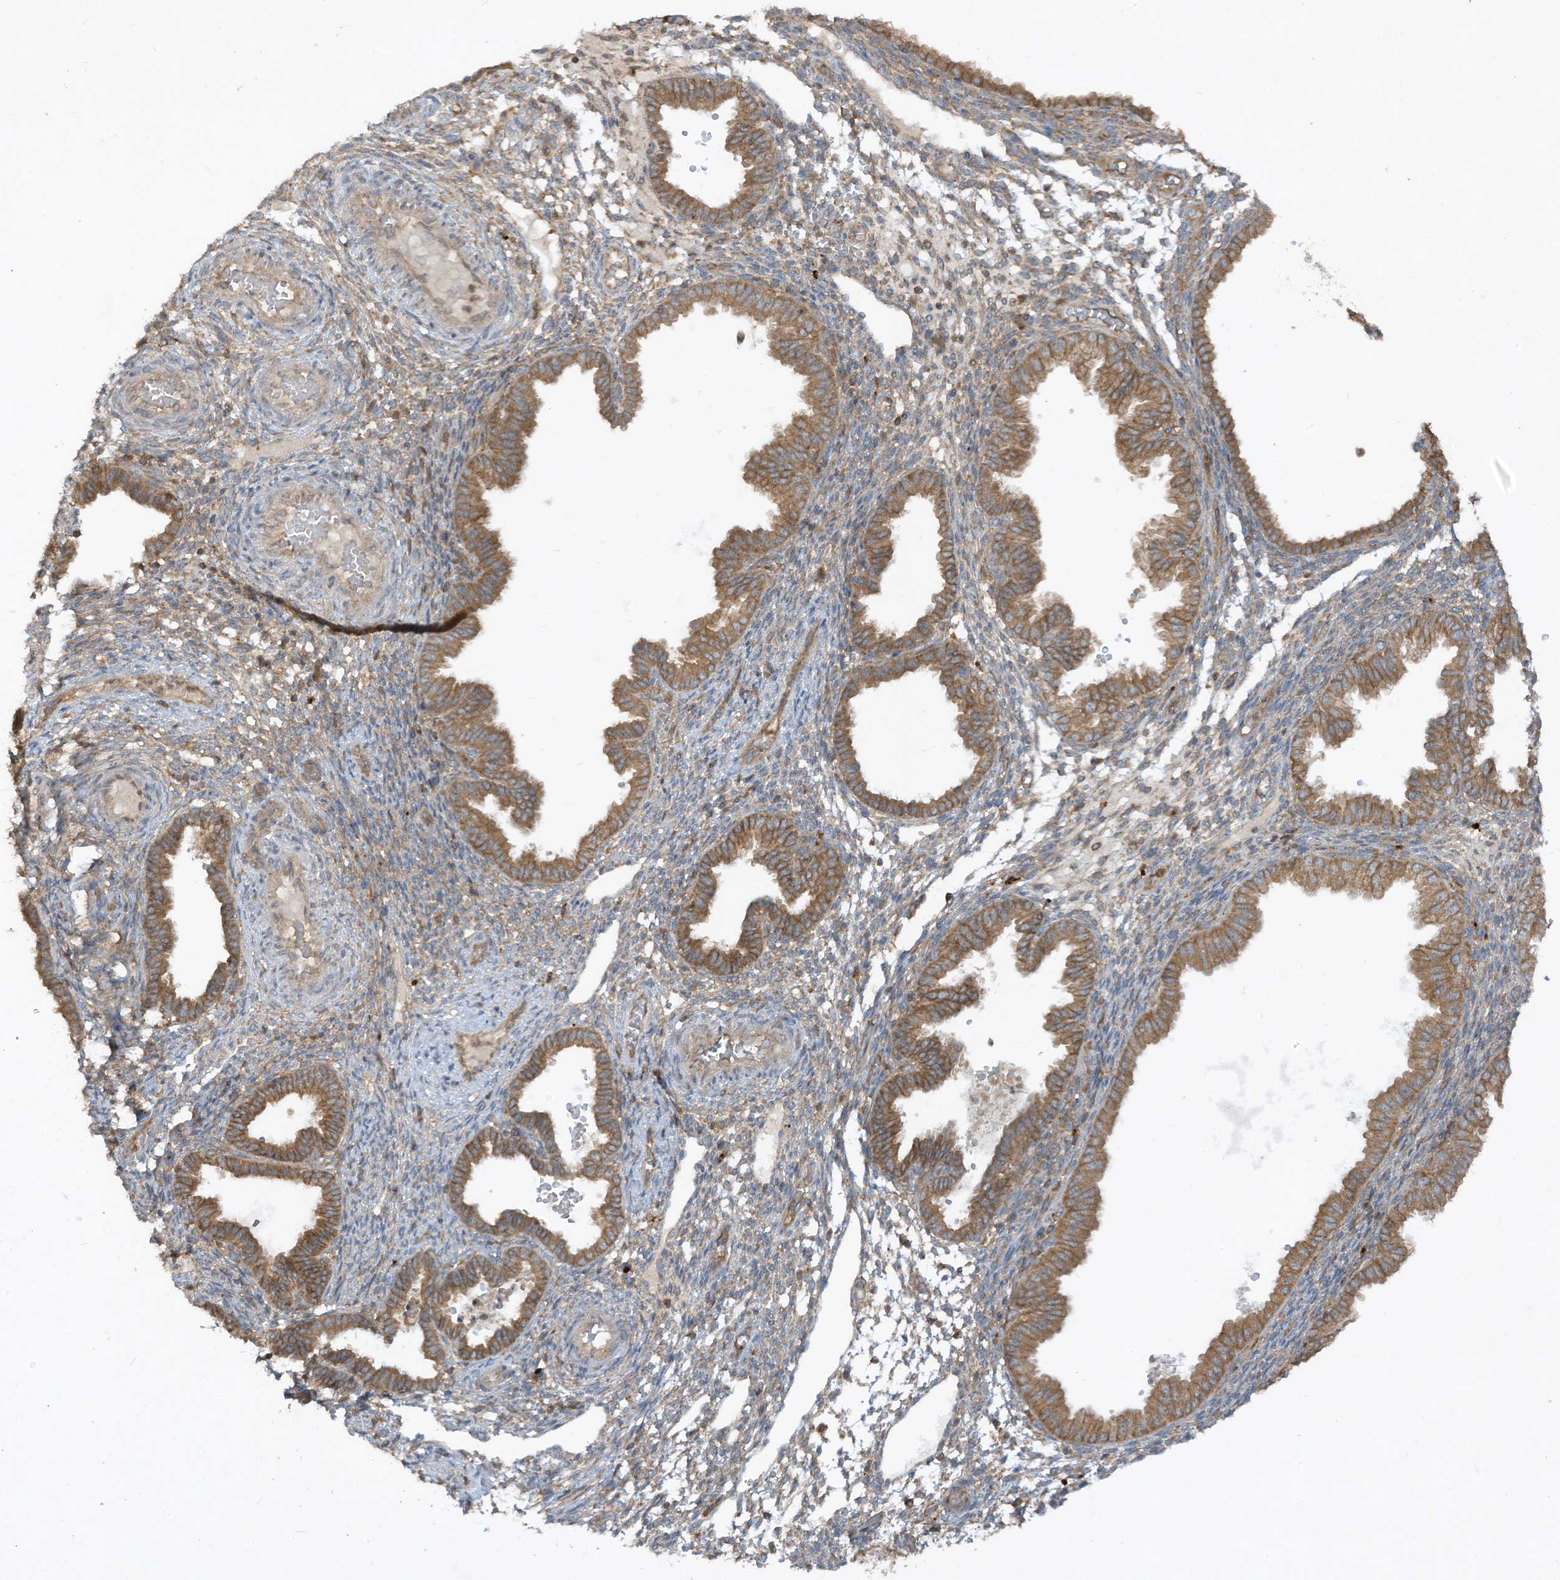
{"staining": {"intensity": "weak", "quantity": "<25%", "location": "cytoplasmic/membranous"}, "tissue": "endometrium", "cell_type": "Cells in endometrial stroma", "image_type": "normal", "snomed": [{"axis": "morphology", "description": "Normal tissue, NOS"}, {"axis": "topography", "description": "Endometrium"}], "caption": "High magnification brightfield microscopy of benign endometrium stained with DAB (brown) and counterstained with hematoxylin (blue): cells in endometrial stroma show no significant staining. (Brightfield microscopy of DAB immunohistochemistry at high magnification).", "gene": "LDAH", "patient": {"sex": "female", "age": 33}}